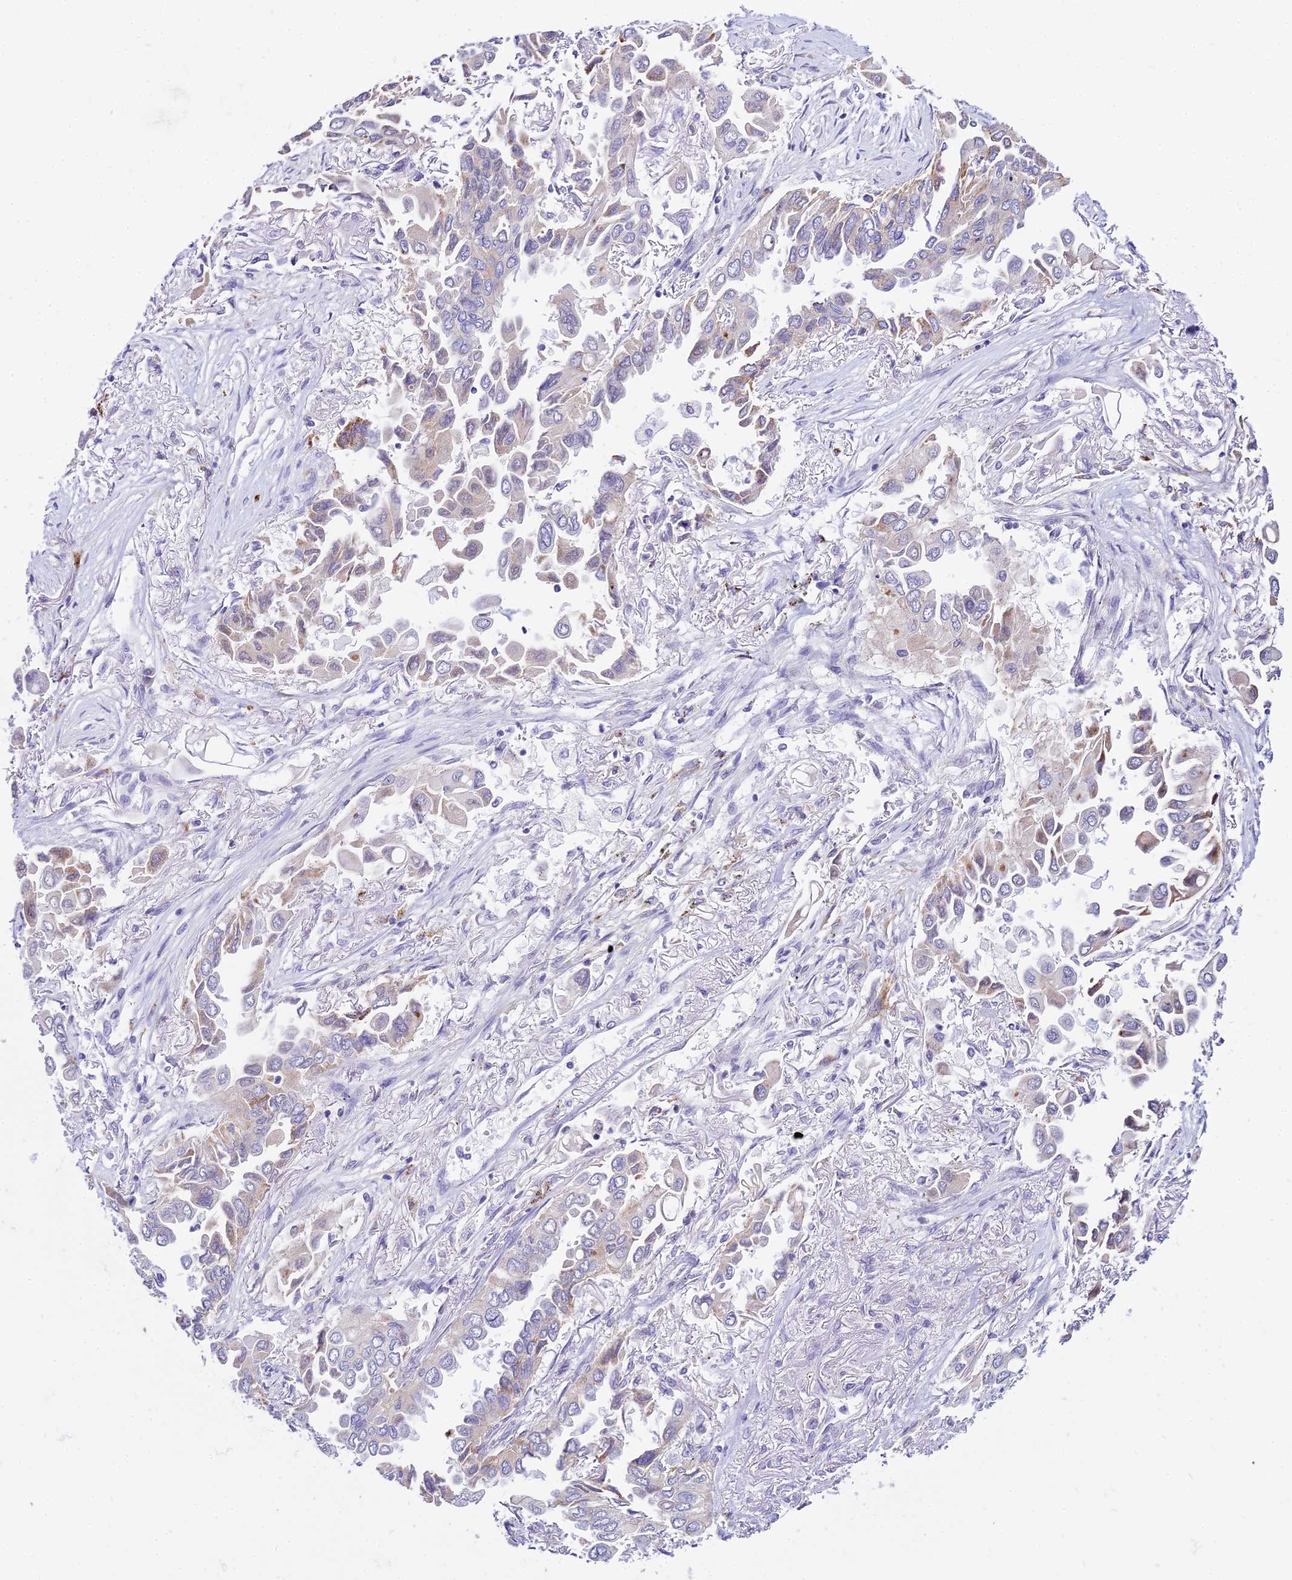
{"staining": {"intensity": "weak", "quantity": "<25%", "location": "cytoplasmic/membranous"}, "tissue": "lung cancer", "cell_type": "Tumor cells", "image_type": "cancer", "snomed": [{"axis": "morphology", "description": "Adenocarcinoma, NOS"}, {"axis": "topography", "description": "Lung"}], "caption": "Tumor cells show no significant protein positivity in lung adenocarcinoma.", "gene": "C6orf163", "patient": {"sex": "female", "age": 76}}